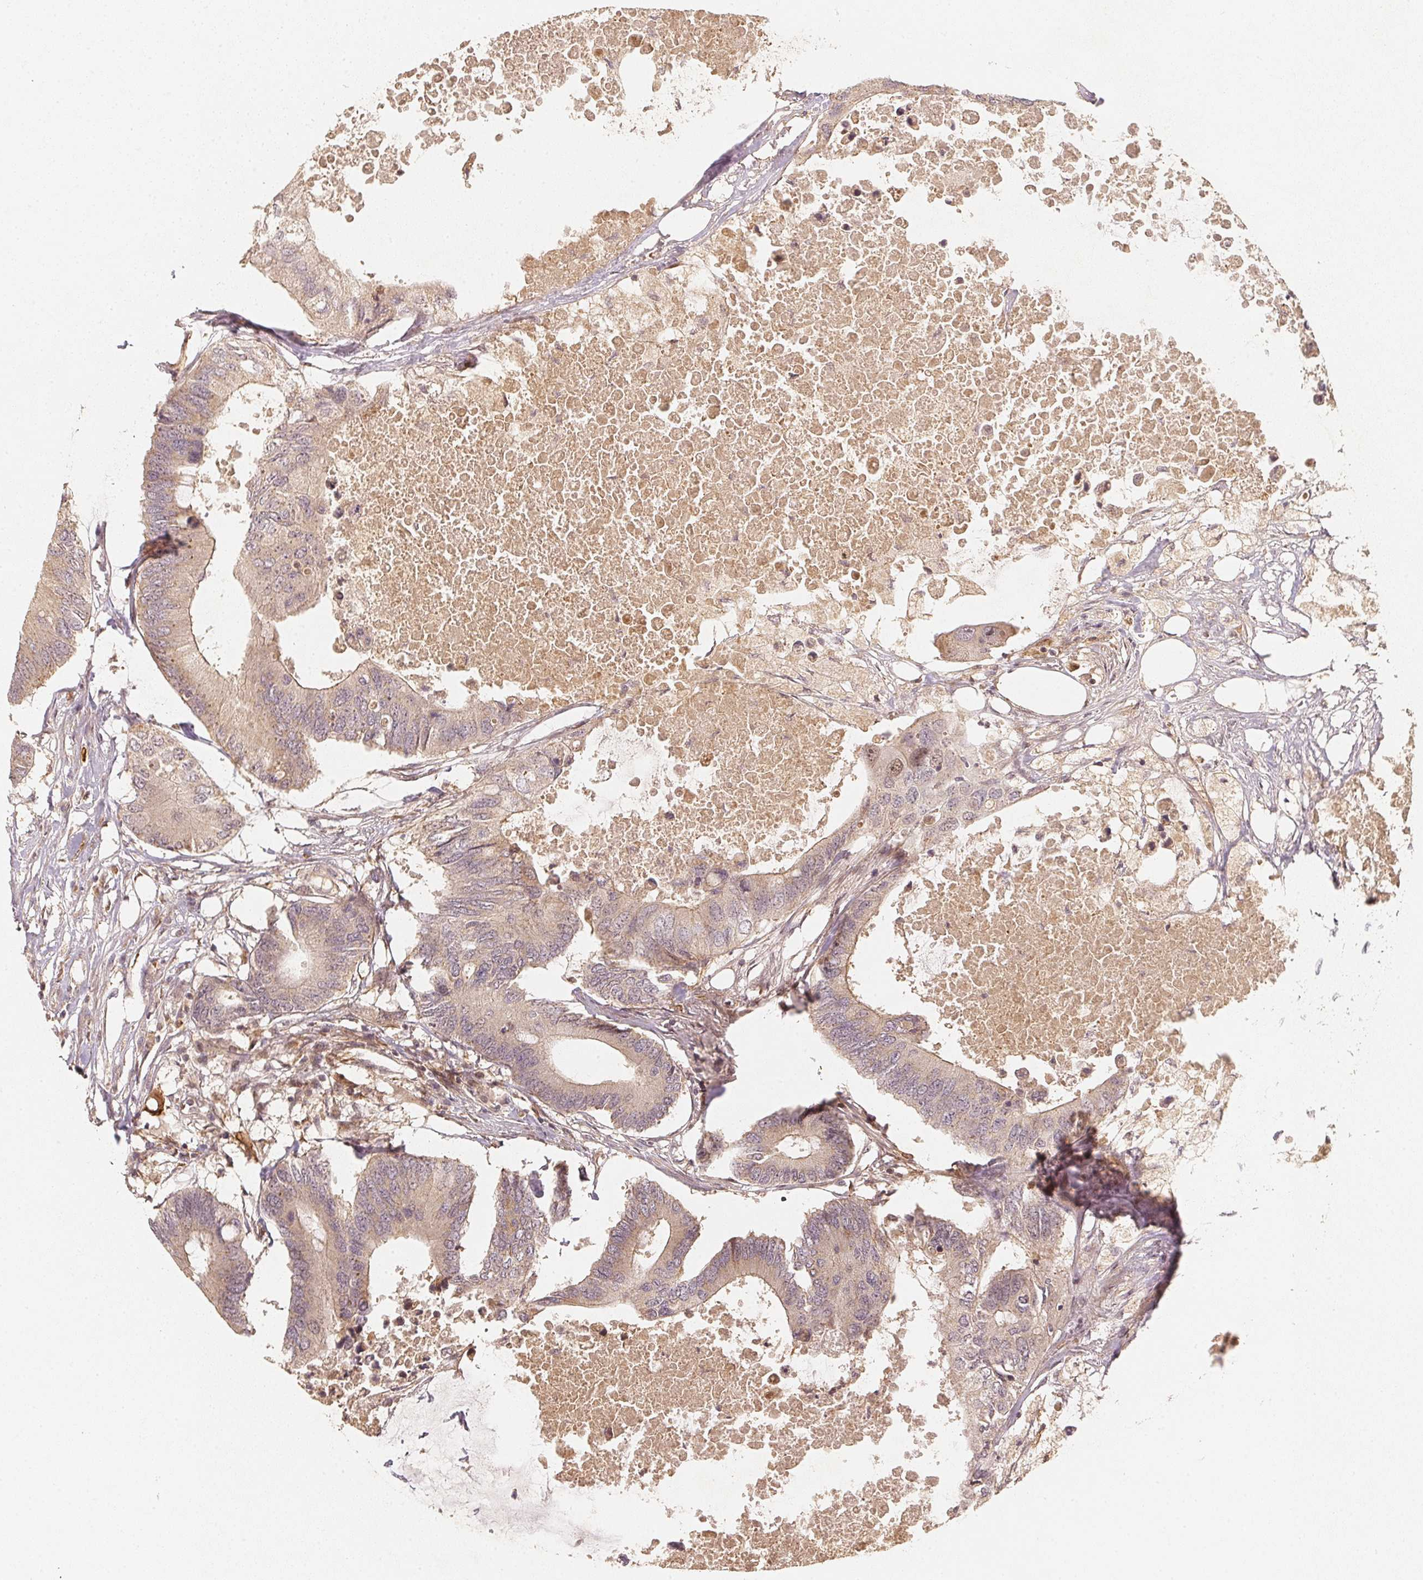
{"staining": {"intensity": "negative", "quantity": "none", "location": "none"}, "tissue": "colorectal cancer", "cell_type": "Tumor cells", "image_type": "cancer", "snomed": [{"axis": "morphology", "description": "Adenocarcinoma, NOS"}, {"axis": "topography", "description": "Colon"}], "caption": "Colorectal cancer (adenocarcinoma) was stained to show a protein in brown. There is no significant positivity in tumor cells.", "gene": "SERPINE1", "patient": {"sex": "male", "age": 71}}